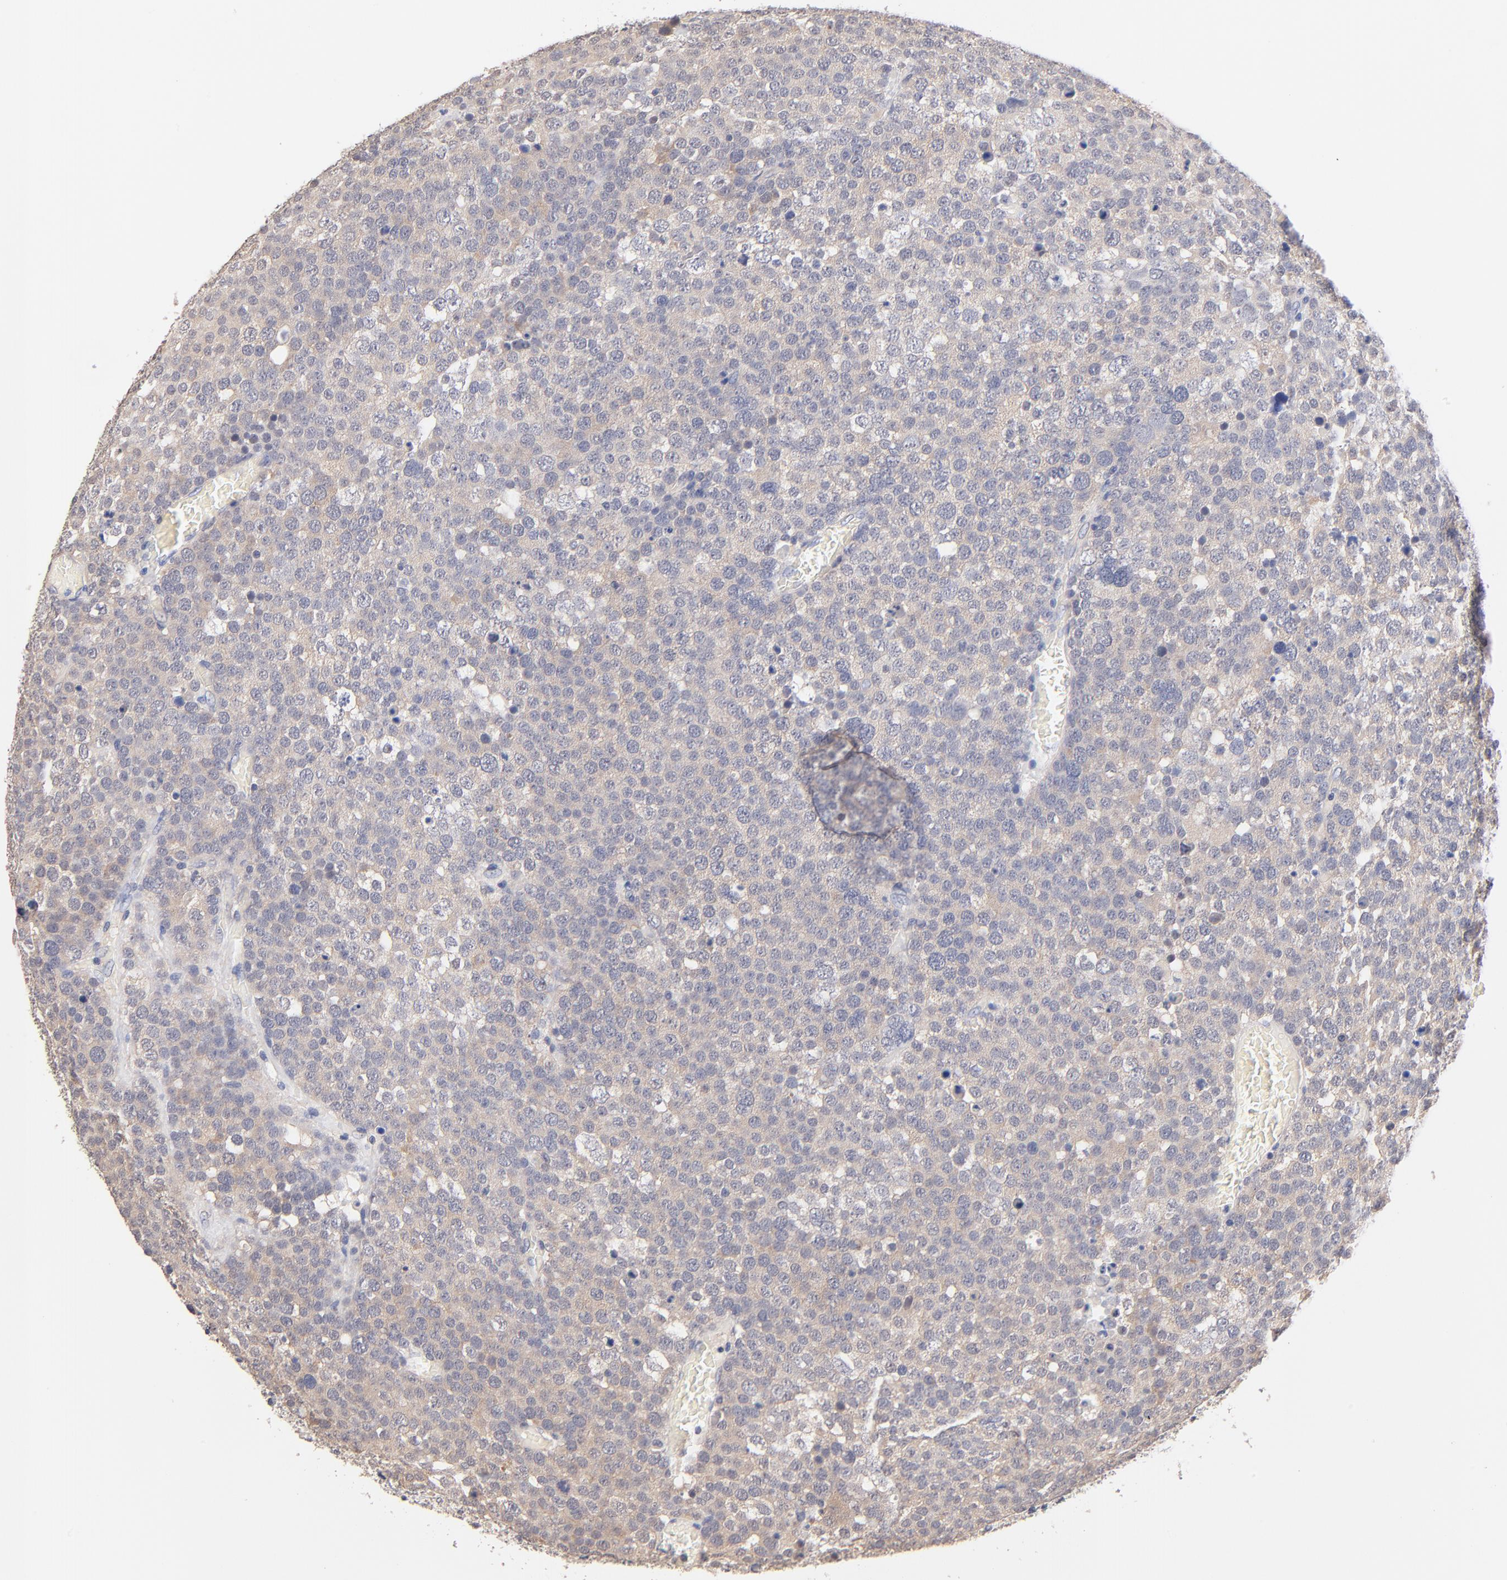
{"staining": {"intensity": "negative", "quantity": "none", "location": "none"}, "tissue": "testis cancer", "cell_type": "Tumor cells", "image_type": "cancer", "snomed": [{"axis": "morphology", "description": "Seminoma, NOS"}, {"axis": "topography", "description": "Testis"}], "caption": "High magnification brightfield microscopy of testis cancer stained with DAB (brown) and counterstained with hematoxylin (blue): tumor cells show no significant positivity.", "gene": "RIBC2", "patient": {"sex": "male", "age": 71}}